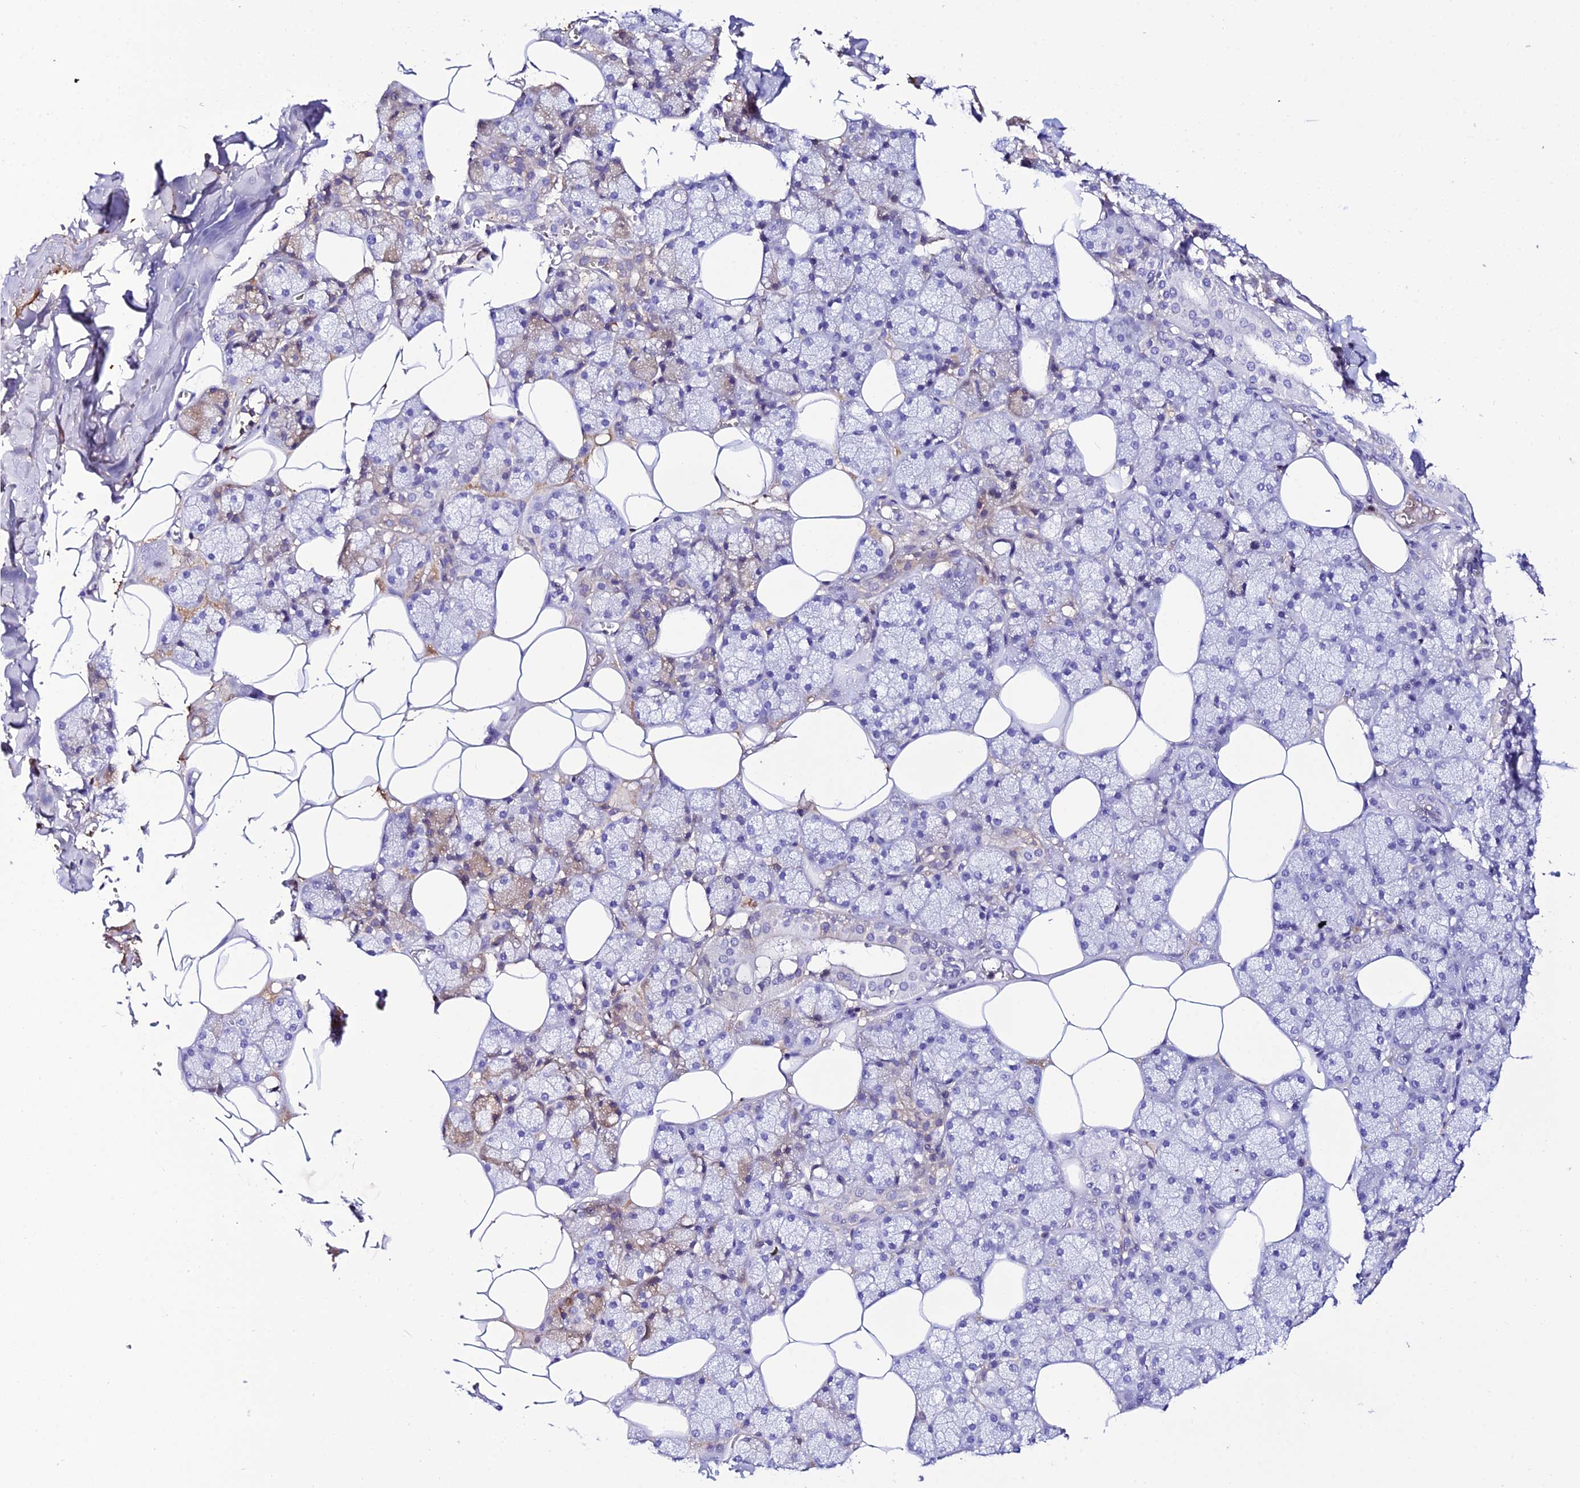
{"staining": {"intensity": "weak", "quantity": "<25%", "location": "cytoplasmic/membranous"}, "tissue": "salivary gland", "cell_type": "Glandular cells", "image_type": "normal", "snomed": [{"axis": "morphology", "description": "Normal tissue, NOS"}, {"axis": "topography", "description": "Salivary gland"}], "caption": "This is an immunohistochemistry (IHC) histopathology image of normal human salivary gland. There is no expression in glandular cells.", "gene": "DEFB132", "patient": {"sex": "male", "age": 62}}